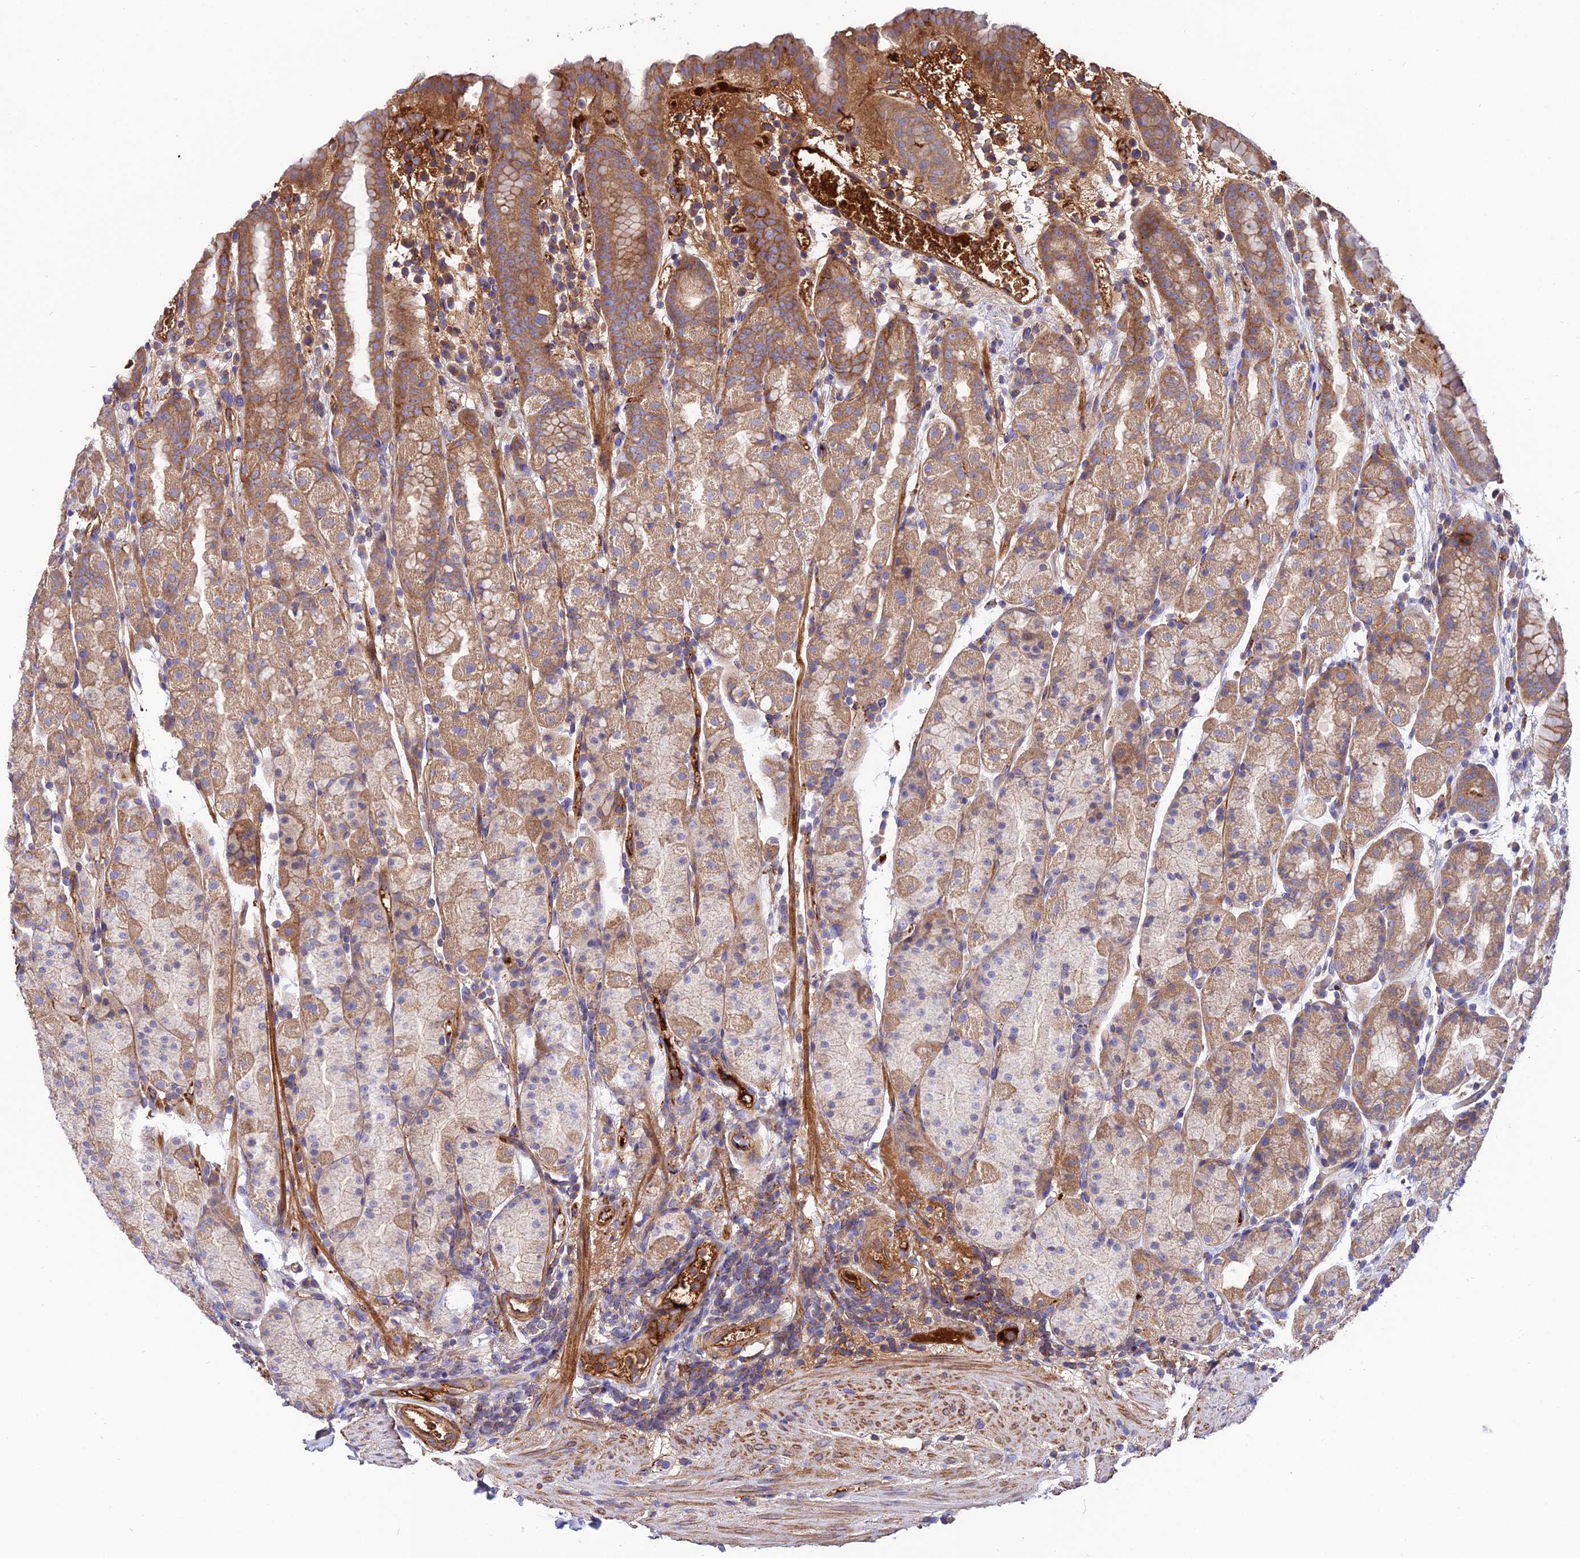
{"staining": {"intensity": "moderate", "quantity": ">75%", "location": "cytoplasmic/membranous"}, "tissue": "stomach", "cell_type": "Glandular cells", "image_type": "normal", "snomed": [{"axis": "morphology", "description": "Normal tissue, NOS"}, {"axis": "topography", "description": "Stomach, upper"}, {"axis": "topography", "description": "Stomach, lower"}, {"axis": "topography", "description": "Small intestine"}], "caption": "Moderate cytoplasmic/membranous expression for a protein is seen in about >75% of glandular cells of unremarkable stomach using IHC.", "gene": "PYM1", "patient": {"sex": "male", "age": 68}}